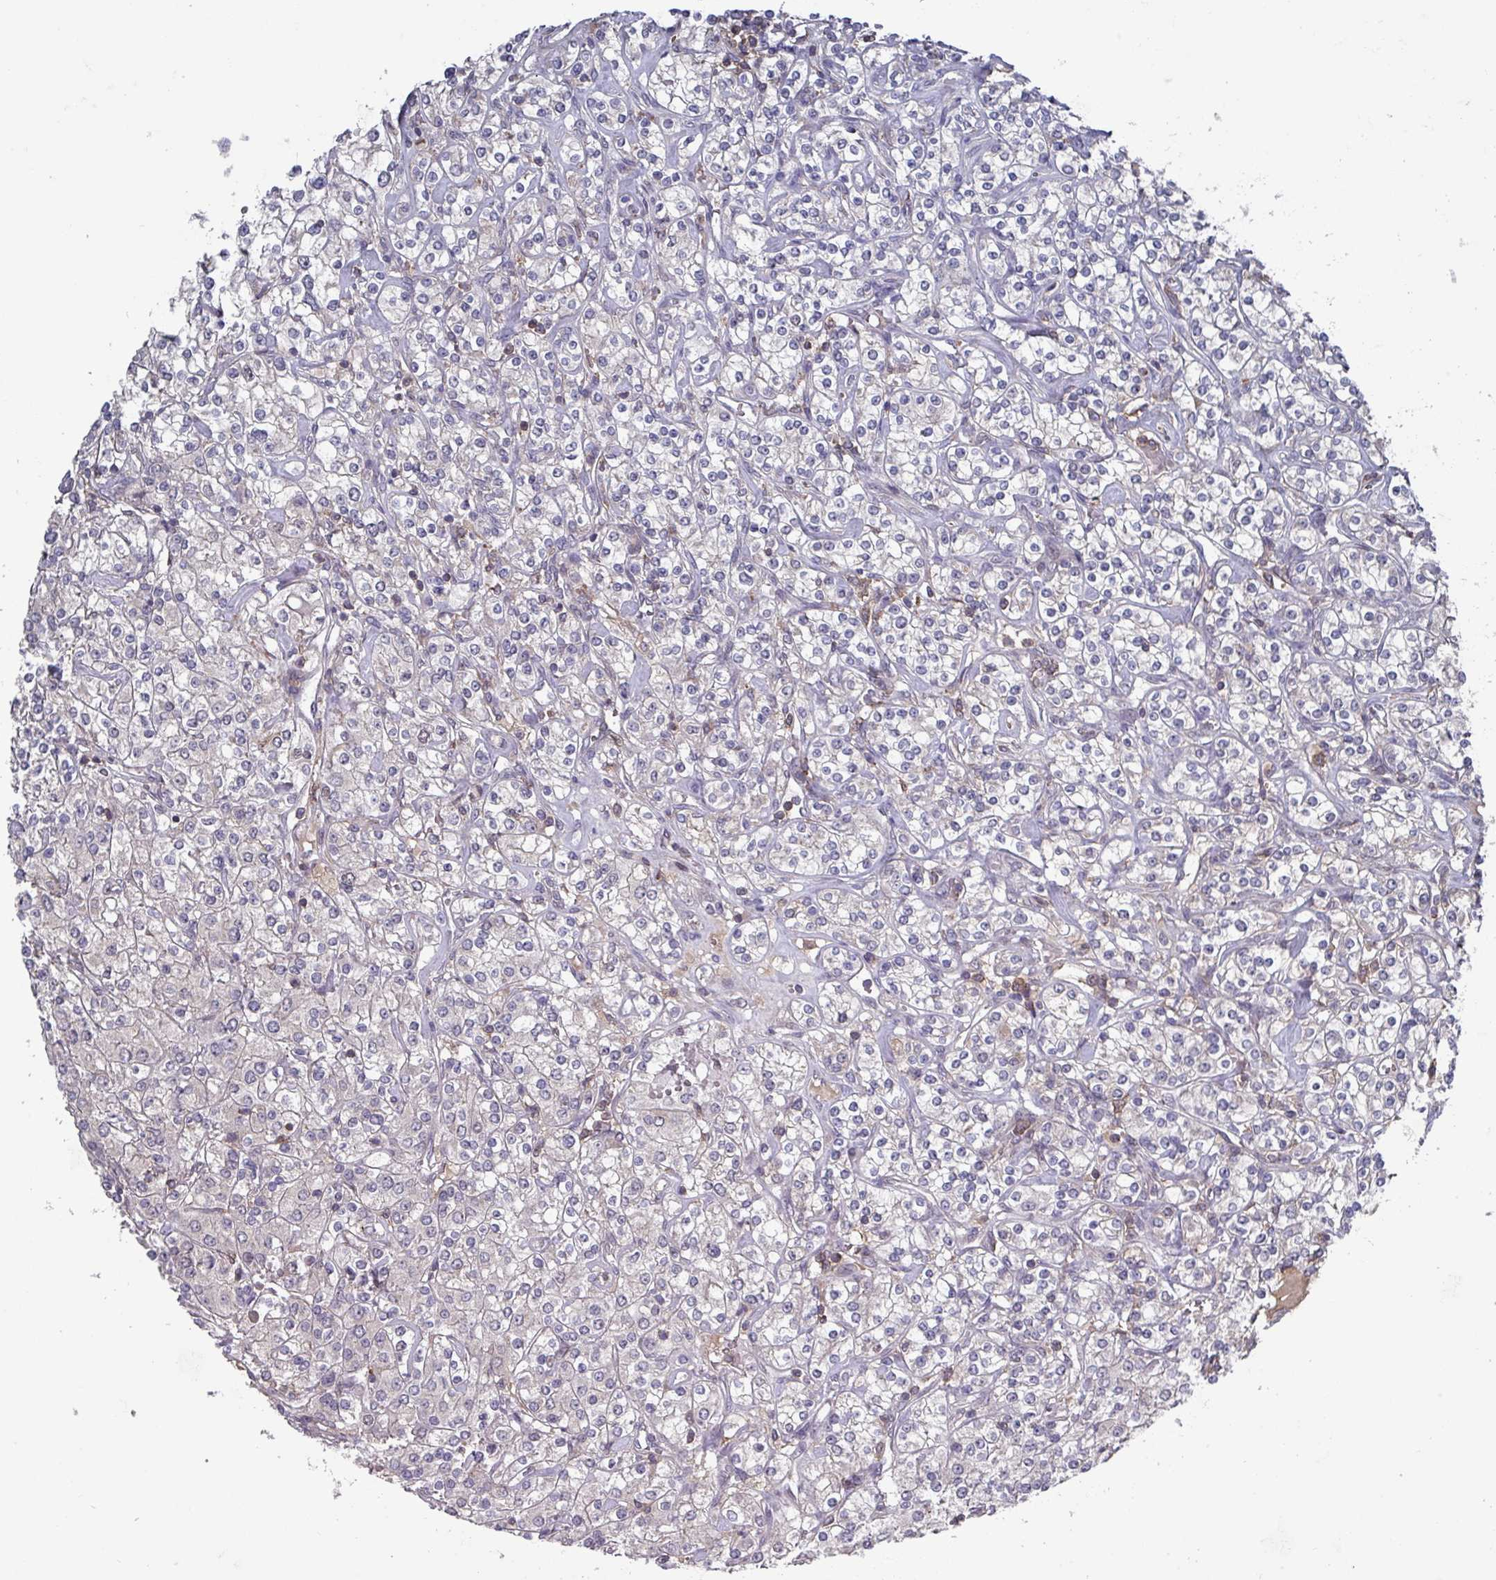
{"staining": {"intensity": "negative", "quantity": "none", "location": "none"}, "tissue": "renal cancer", "cell_type": "Tumor cells", "image_type": "cancer", "snomed": [{"axis": "morphology", "description": "Adenocarcinoma, NOS"}, {"axis": "topography", "description": "Kidney"}], "caption": "The immunohistochemistry histopathology image has no significant expression in tumor cells of renal cancer tissue.", "gene": "PRRX1", "patient": {"sex": "male", "age": 77}}